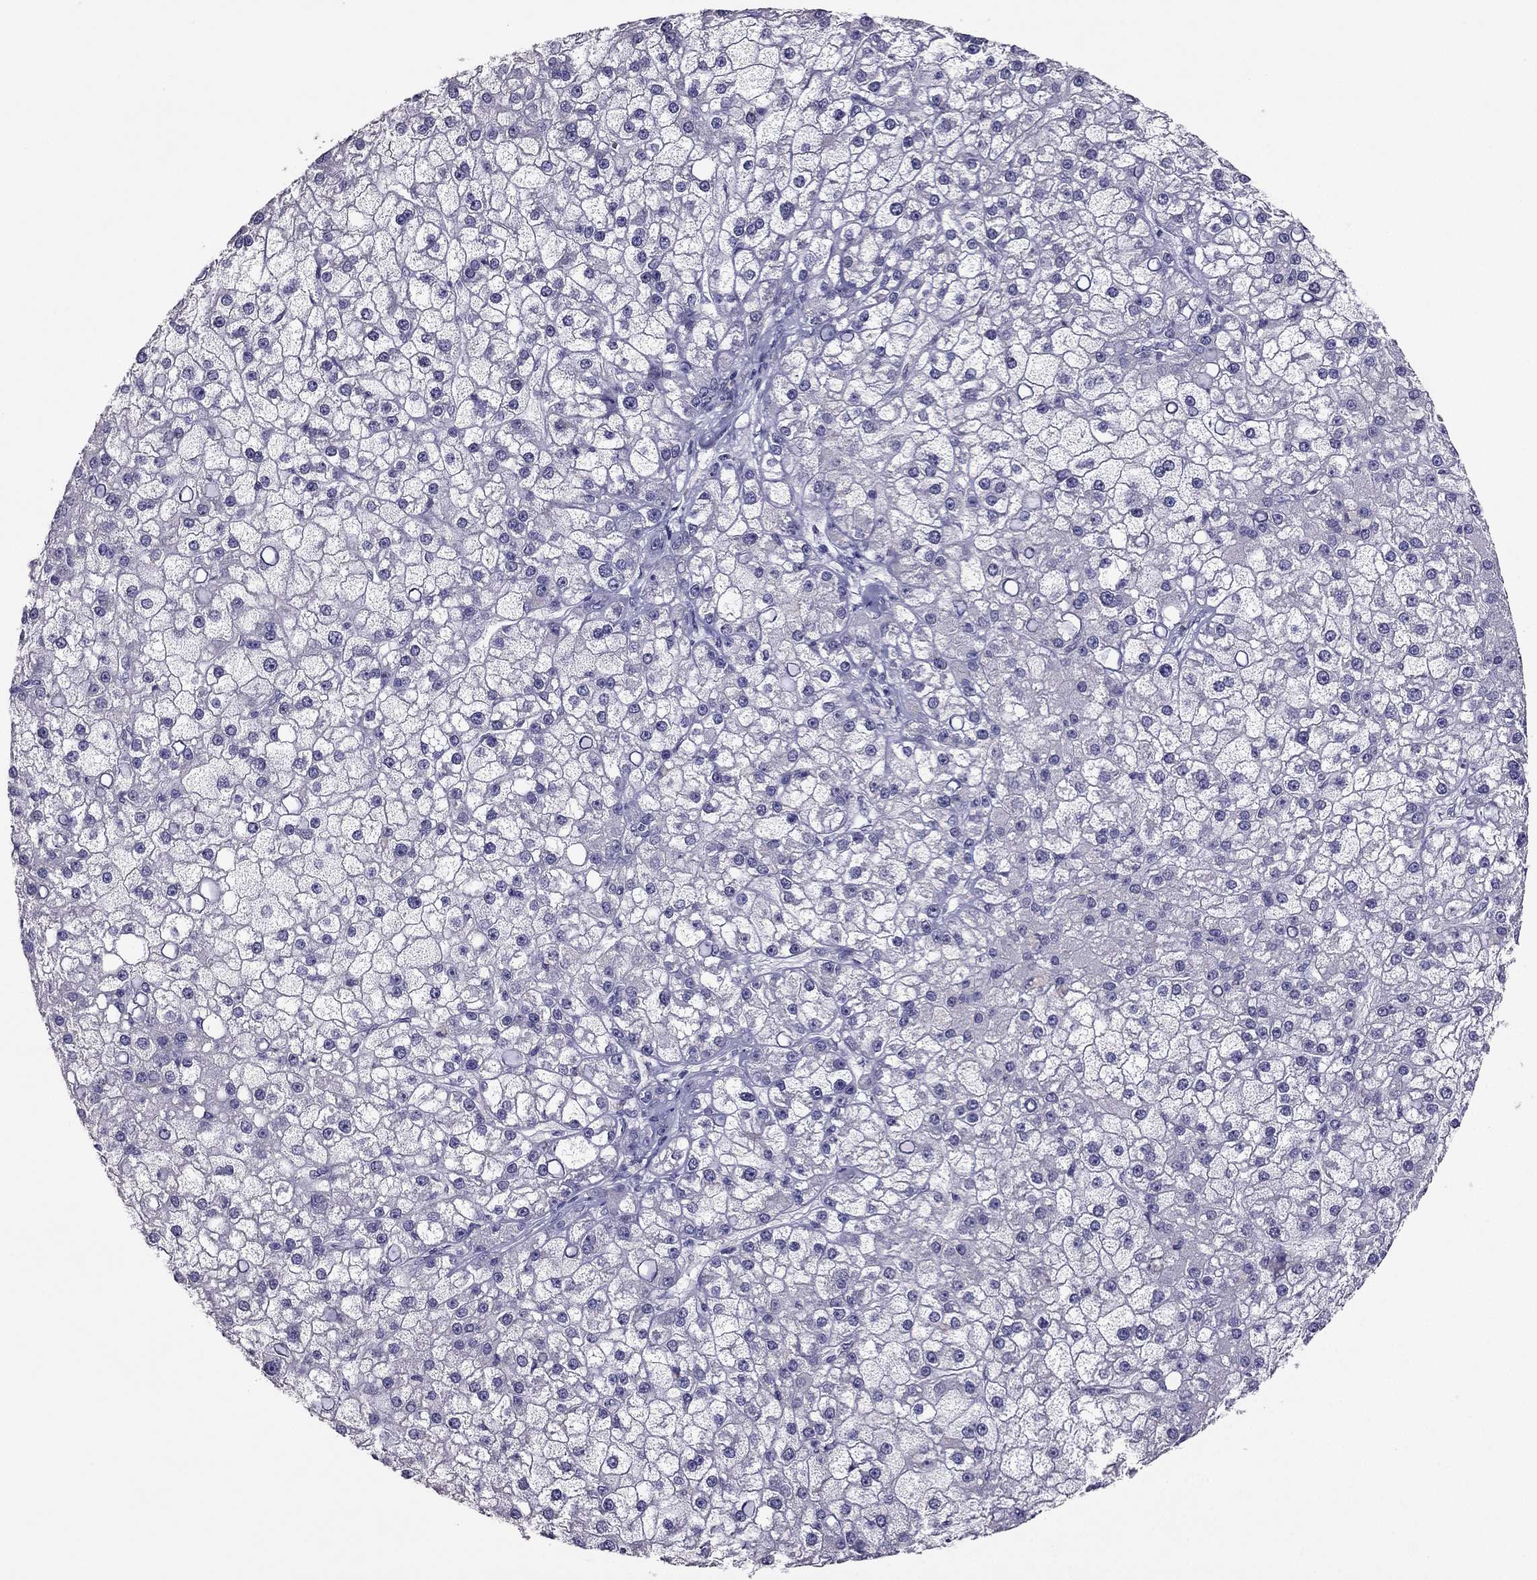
{"staining": {"intensity": "negative", "quantity": "none", "location": "none"}, "tissue": "liver cancer", "cell_type": "Tumor cells", "image_type": "cancer", "snomed": [{"axis": "morphology", "description": "Carcinoma, Hepatocellular, NOS"}, {"axis": "topography", "description": "Liver"}], "caption": "An image of human hepatocellular carcinoma (liver) is negative for staining in tumor cells.", "gene": "RHO", "patient": {"sex": "male", "age": 67}}